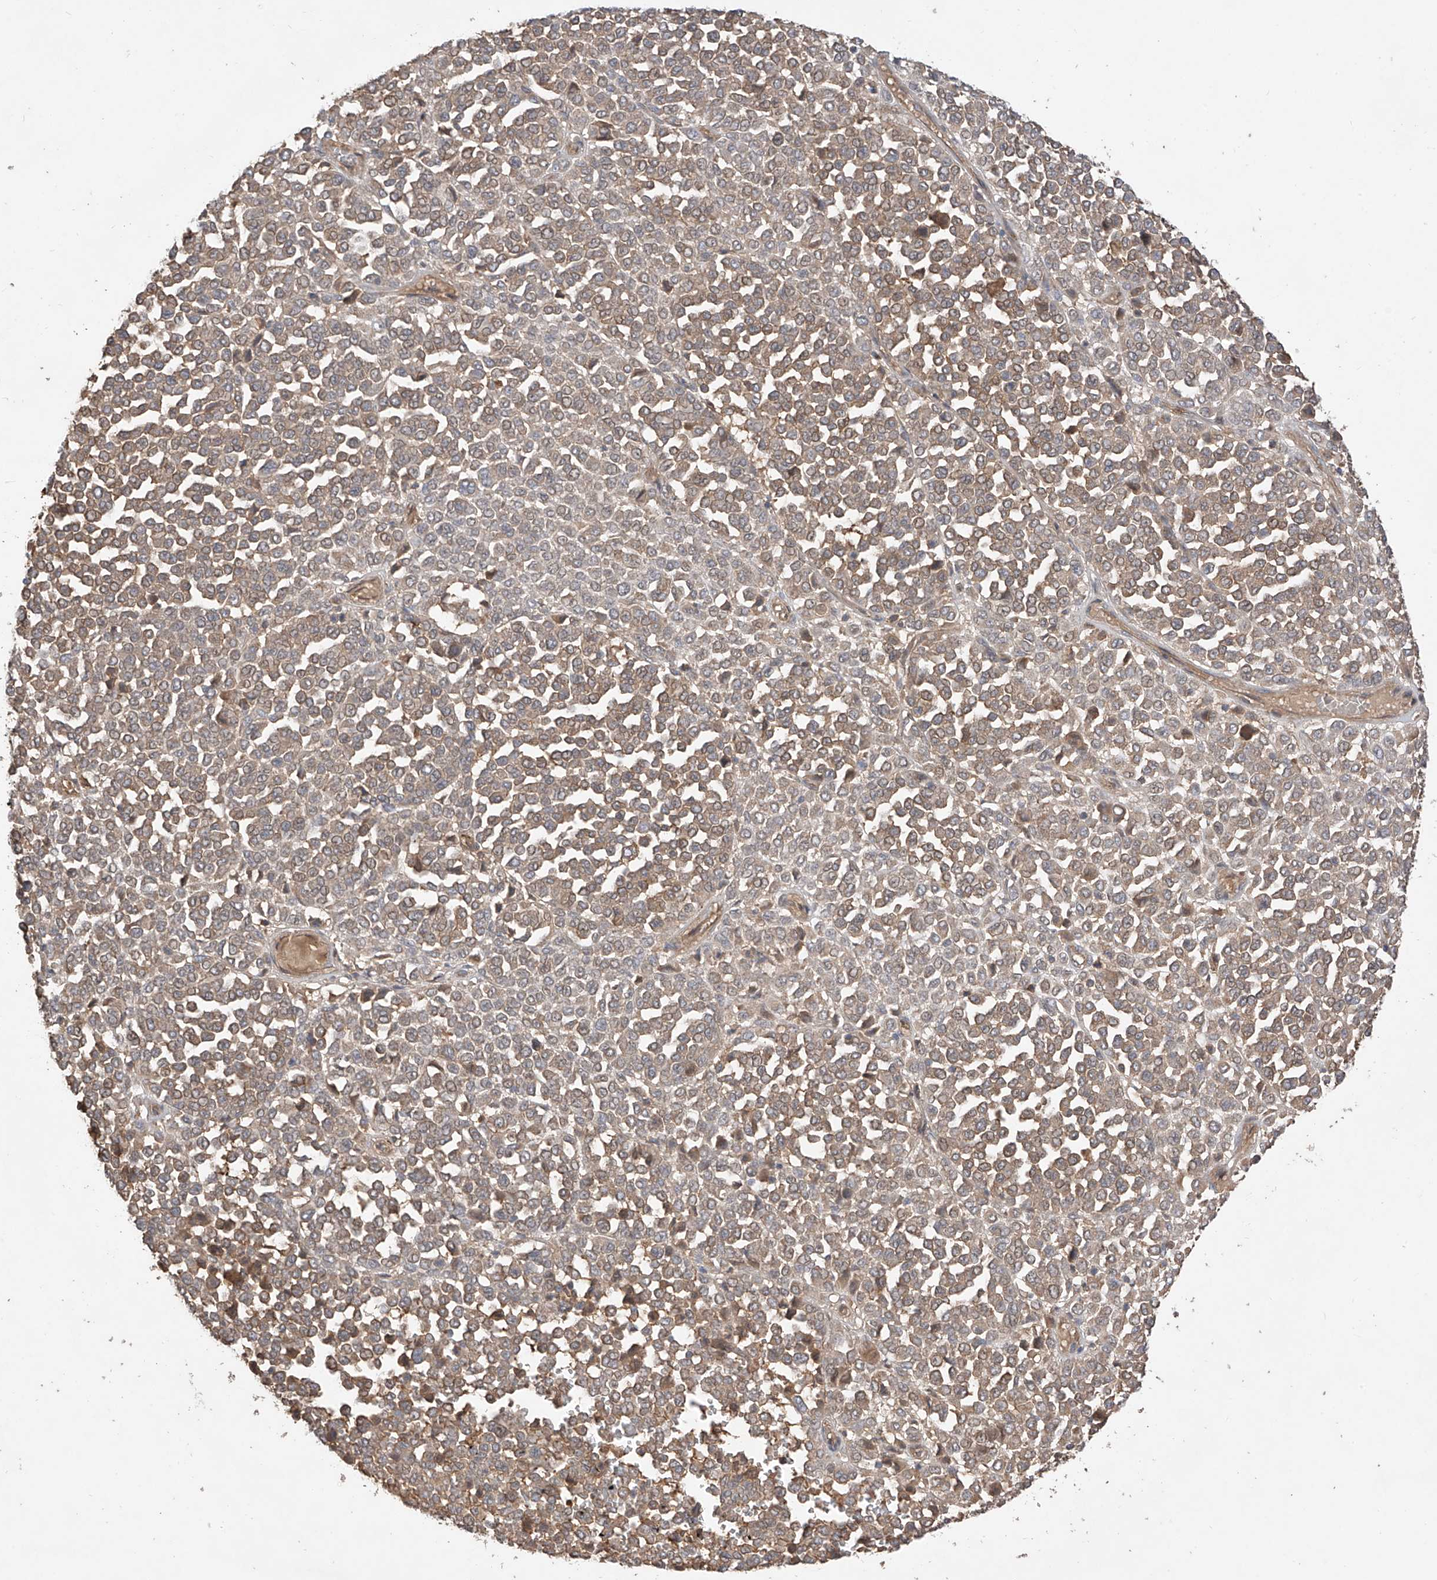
{"staining": {"intensity": "moderate", "quantity": "25%-75%", "location": "cytoplasmic/membranous"}, "tissue": "melanoma", "cell_type": "Tumor cells", "image_type": "cancer", "snomed": [{"axis": "morphology", "description": "Malignant melanoma, Metastatic site"}, {"axis": "topography", "description": "Pancreas"}], "caption": "Immunohistochemistry (IHC) image of human malignant melanoma (metastatic site) stained for a protein (brown), which displays medium levels of moderate cytoplasmic/membranous expression in about 25%-75% of tumor cells.", "gene": "CACNA2D4", "patient": {"sex": "female", "age": 30}}